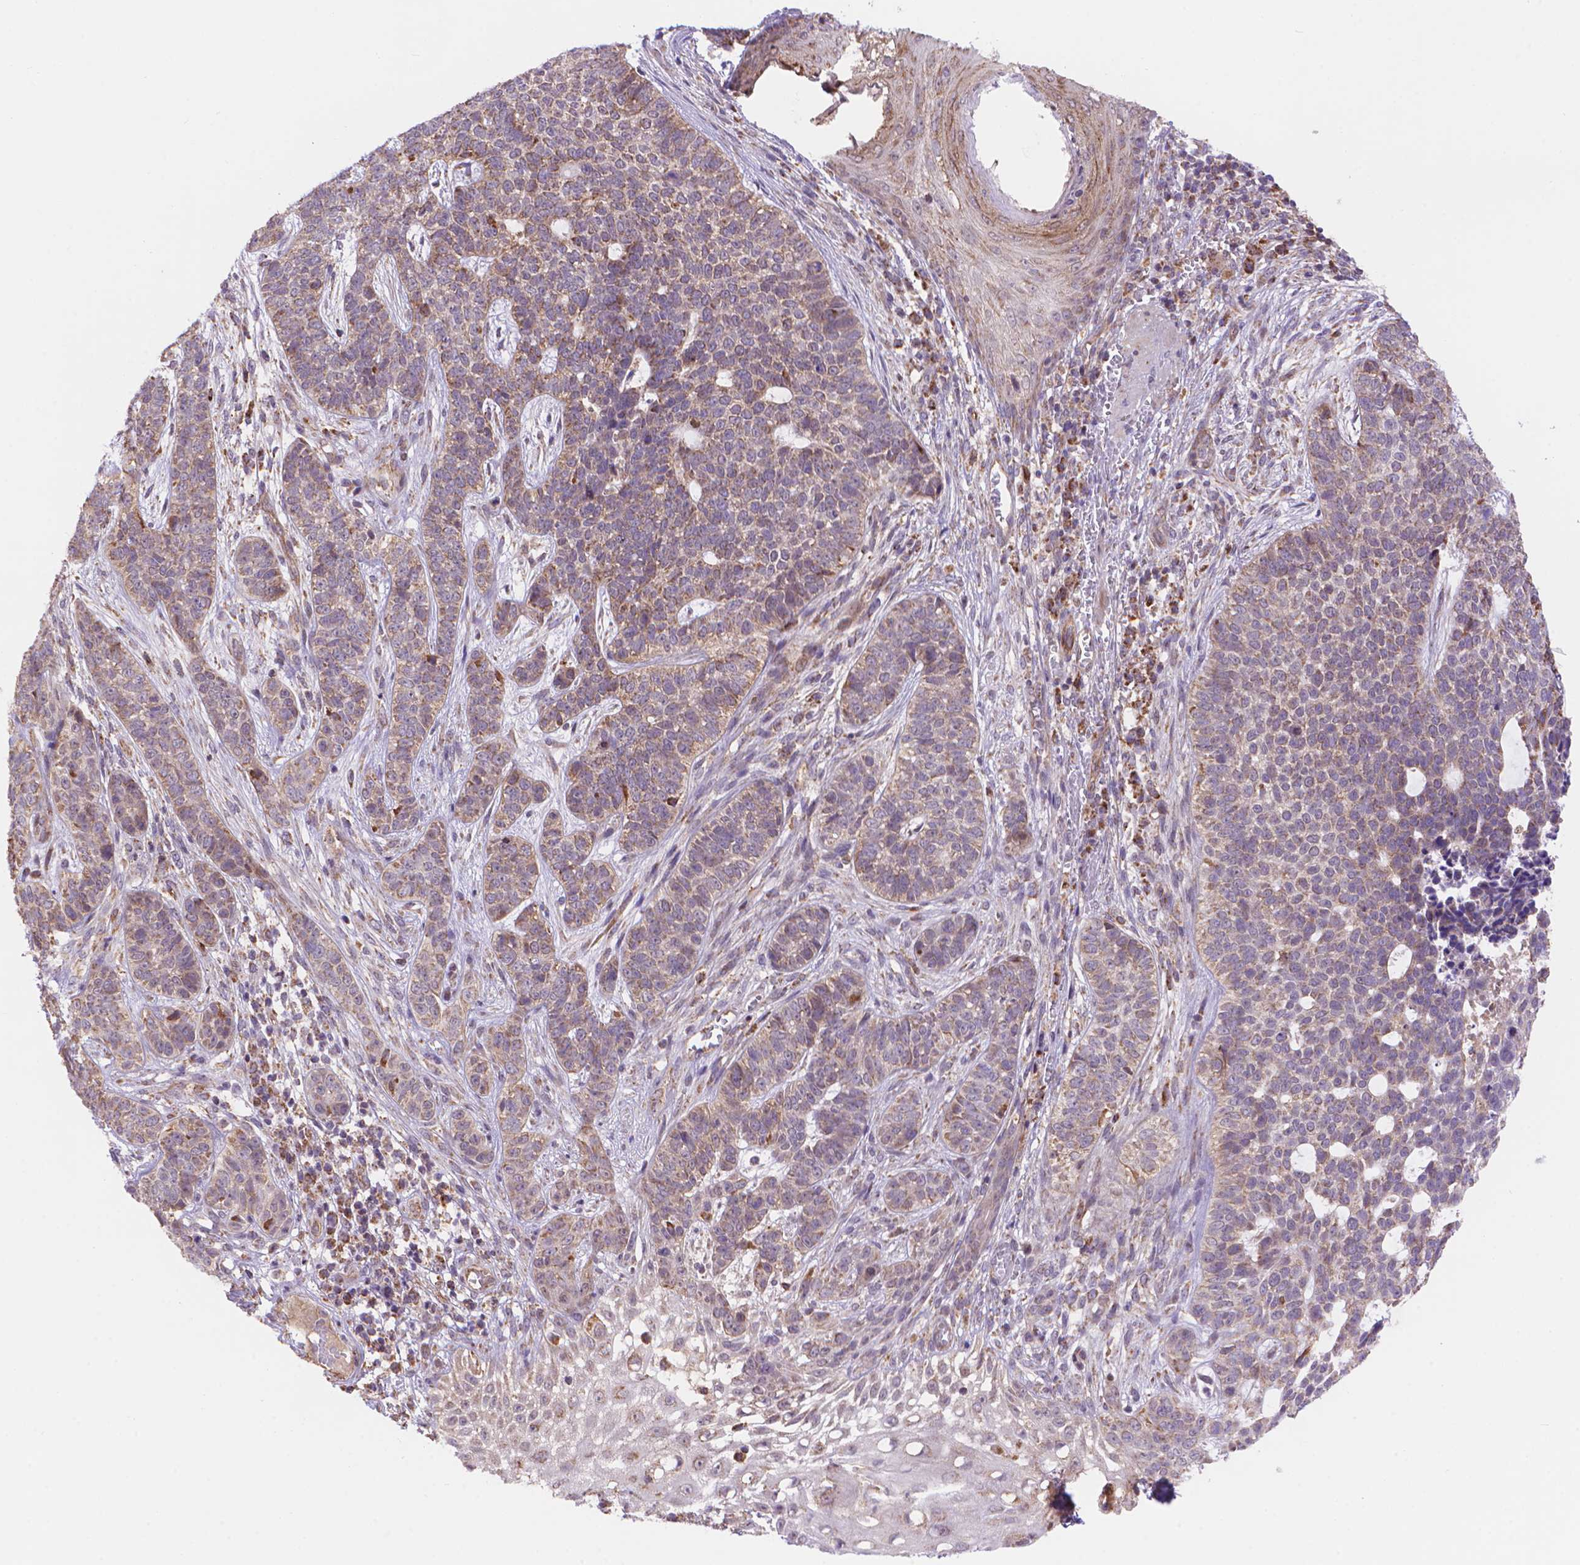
{"staining": {"intensity": "weak", "quantity": ">75%", "location": "cytoplasmic/membranous"}, "tissue": "skin cancer", "cell_type": "Tumor cells", "image_type": "cancer", "snomed": [{"axis": "morphology", "description": "Basal cell carcinoma"}, {"axis": "topography", "description": "Skin"}], "caption": "This micrograph demonstrates immunohistochemistry (IHC) staining of skin cancer, with low weak cytoplasmic/membranous positivity in approximately >75% of tumor cells.", "gene": "CYYR1", "patient": {"sex": "female", "age": 69}}